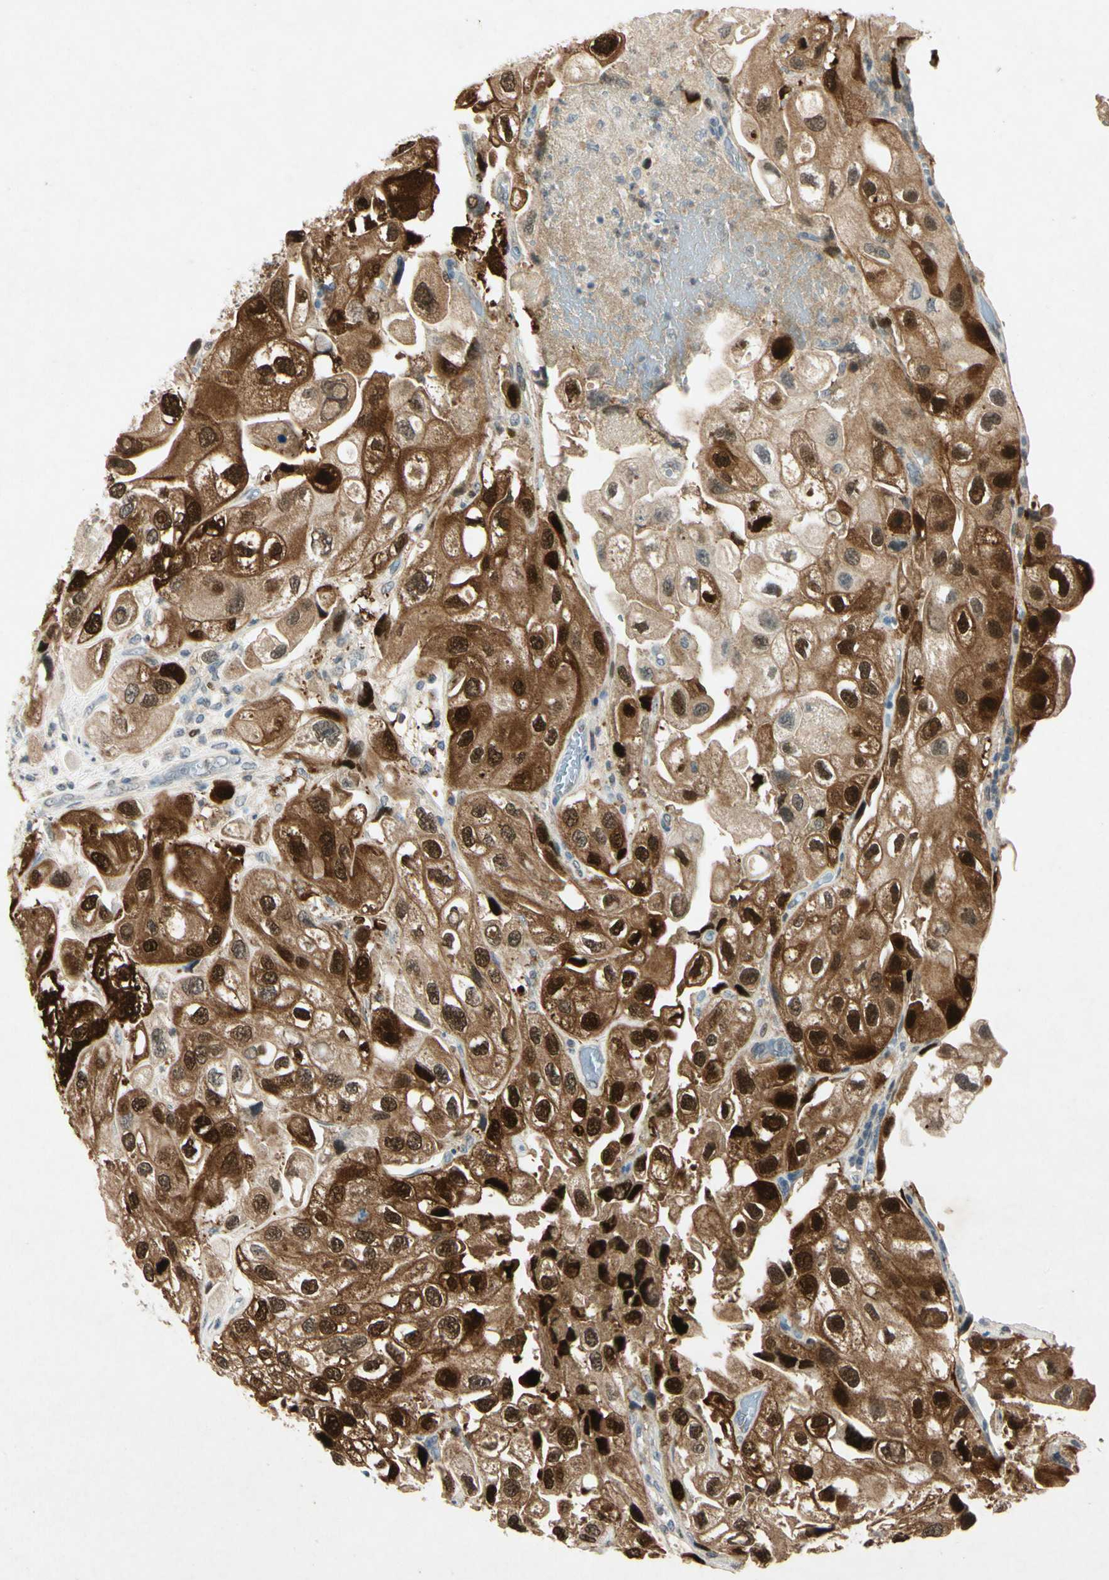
{"staining": {"intensity": "strong", "quantity": ">75%", "location": "cytoplasmic/membranous,nuclear"}, "tissue": "urothelial cancer", "cell_type": "Tumor cells", "image_type": "cancer", "snomed": [{"axis": "morphology", "description": "Urothelial carcinoma, High grade"}, {"axis": "topography", "description": "Urinary bladder"}], "caption": "Urothelial cancer was stained to show a protein in brown. There is high levels of strong cytoplasmic/membranous and nuclear staining in about >75% of tumor cells. (Brightfield microscopy of DAB IHC at high magnification).", "gene": "HSPA1B", "patient": {"sex": "female", "age": 64}}